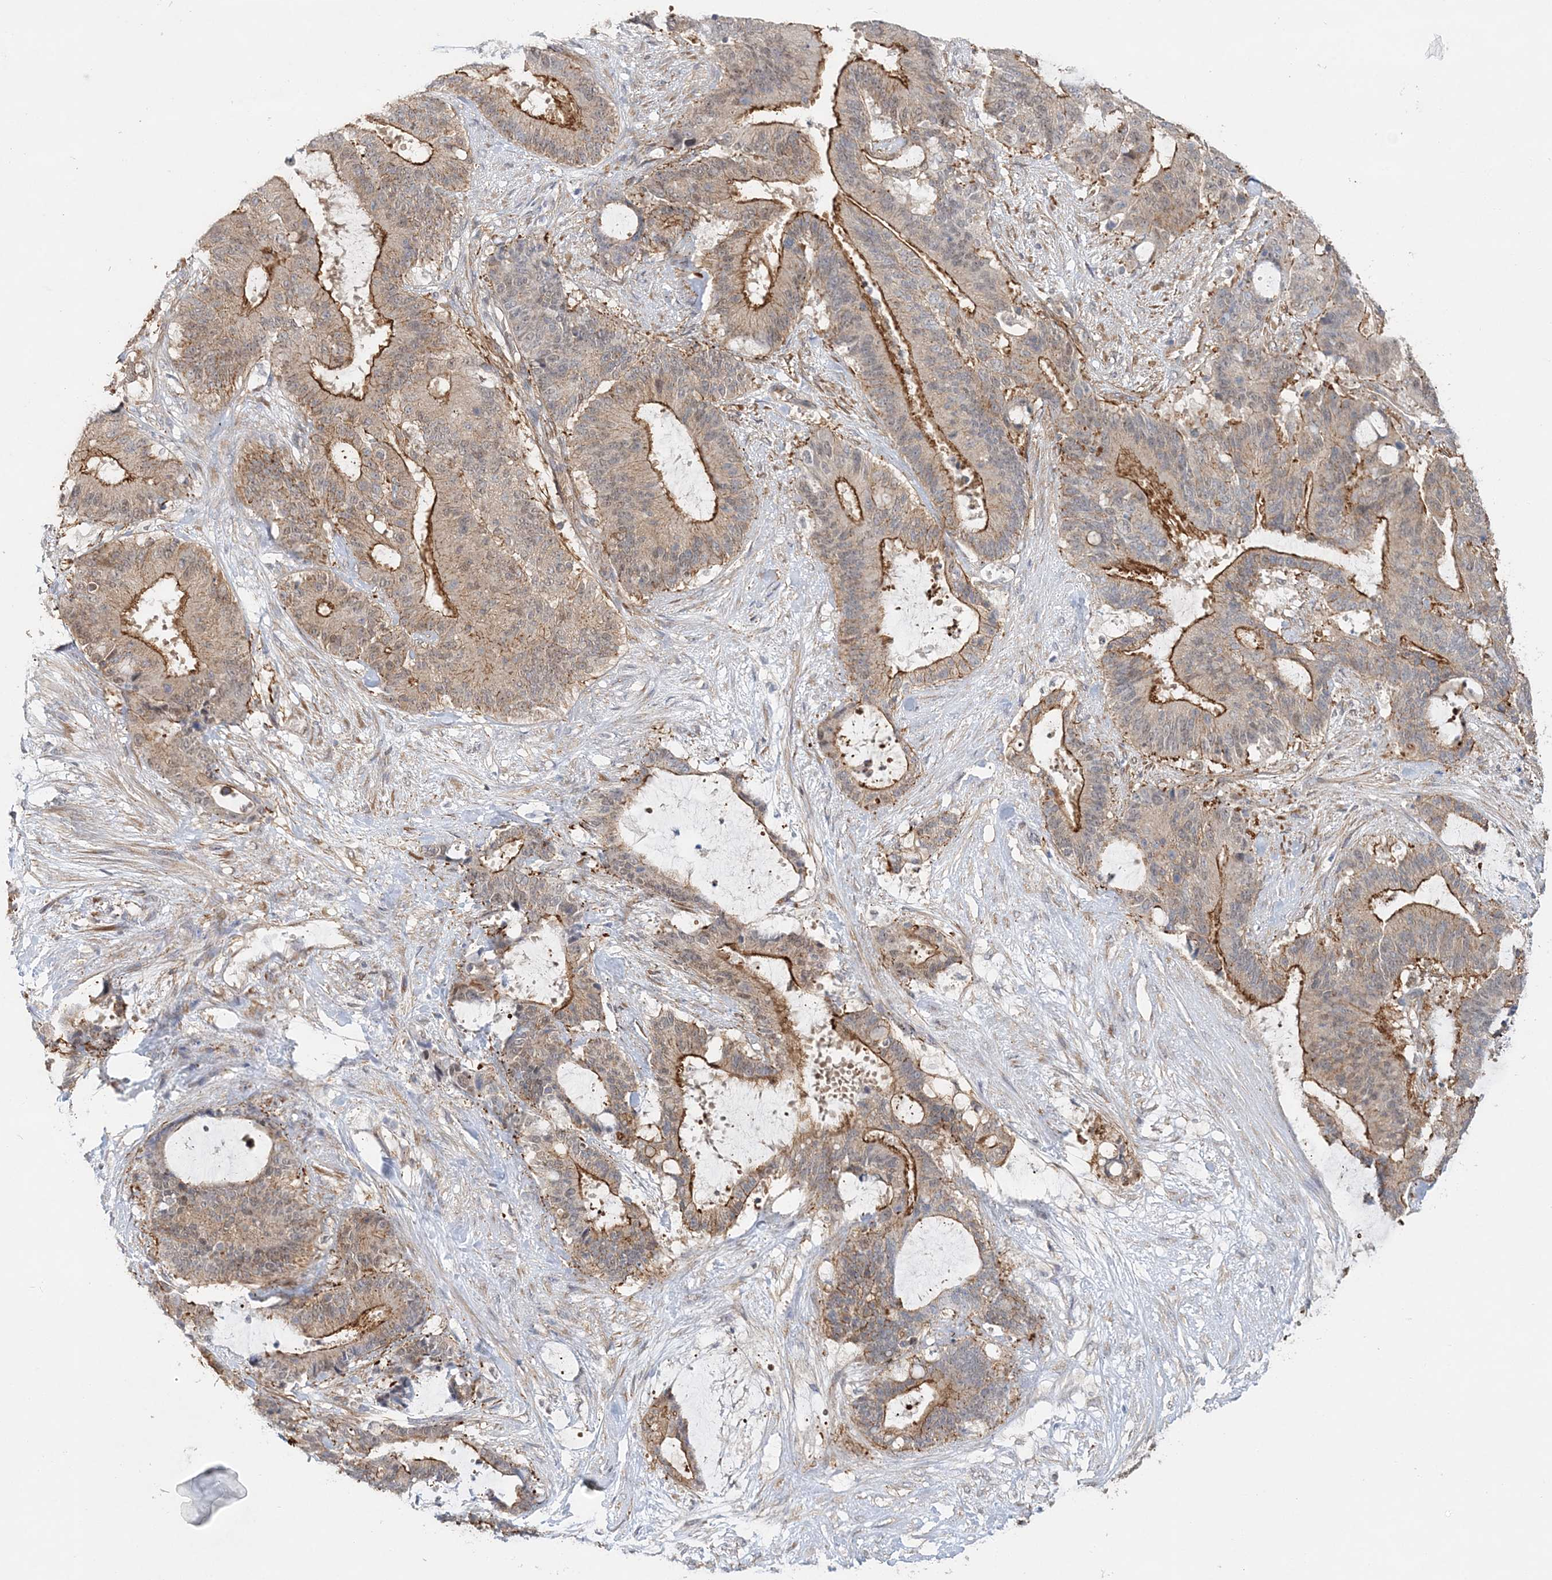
{"staining": {"intensity": "moderate", "quantity": "25%-75%", "location": "cytoplasmic/membranous"}, "tissue": "liver cancer", "cell_type": "Tumor cells", "image_type": "cancer", "snomed": [{"axis": "morphology", "description": "Normal tissue, NOS"}, {"axis": "morphology", "description": "Cholangiocarcinoma"}, {"axis": "topography", "description": "Liver"}, {"axis": "topography", "description": "Peripheral nerve tissue"}], "caption": "Human liver cancer (cholangiocarcinoma) stained with a brown dye reveals moderate cytoplasmic/membranous positive expression in approximately 25%-75% of tumor cells.", "gene": "MAT2B", "patient": {"sex": "female", "age": 73}}